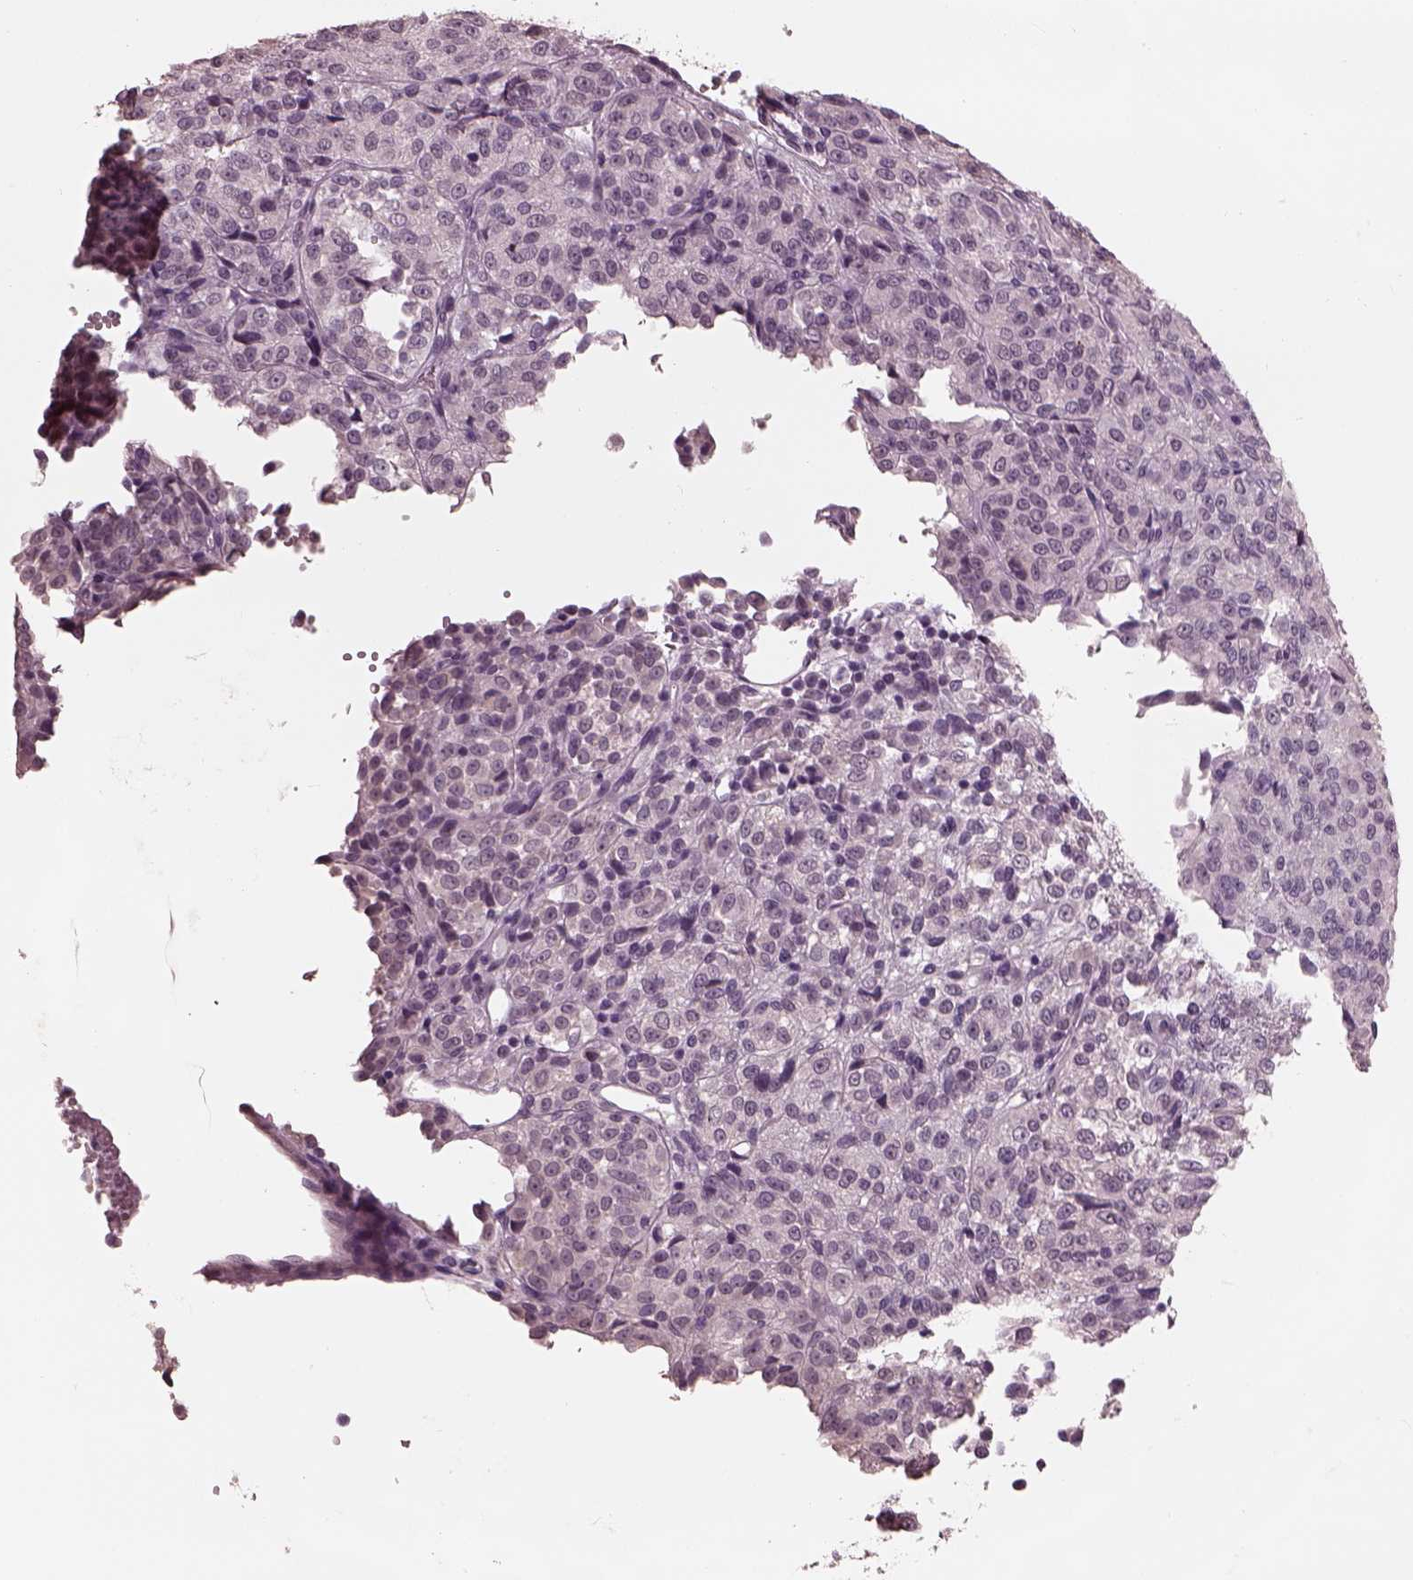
{"staining": {"intensity": "negative", "quantity": "none", "location": "none"}, "tissue": "melanoma", "cell_type": "Tumor cells", "image_type": "cancer", "snomed": [{"axis": "morphology", "description": "Malignant melanoma, Metastatic site"}, {"axis": "topography", "description": "Brain"}], "caption": "Immunohistochemistry photomicrograph of neoplastic tissue: human malignant melanoma (metastatic site) stained with DAB reveals no significant protein expression in tumor cells.", "gene": "OPTC", "patient": {"sex": "female", "age": 56}}